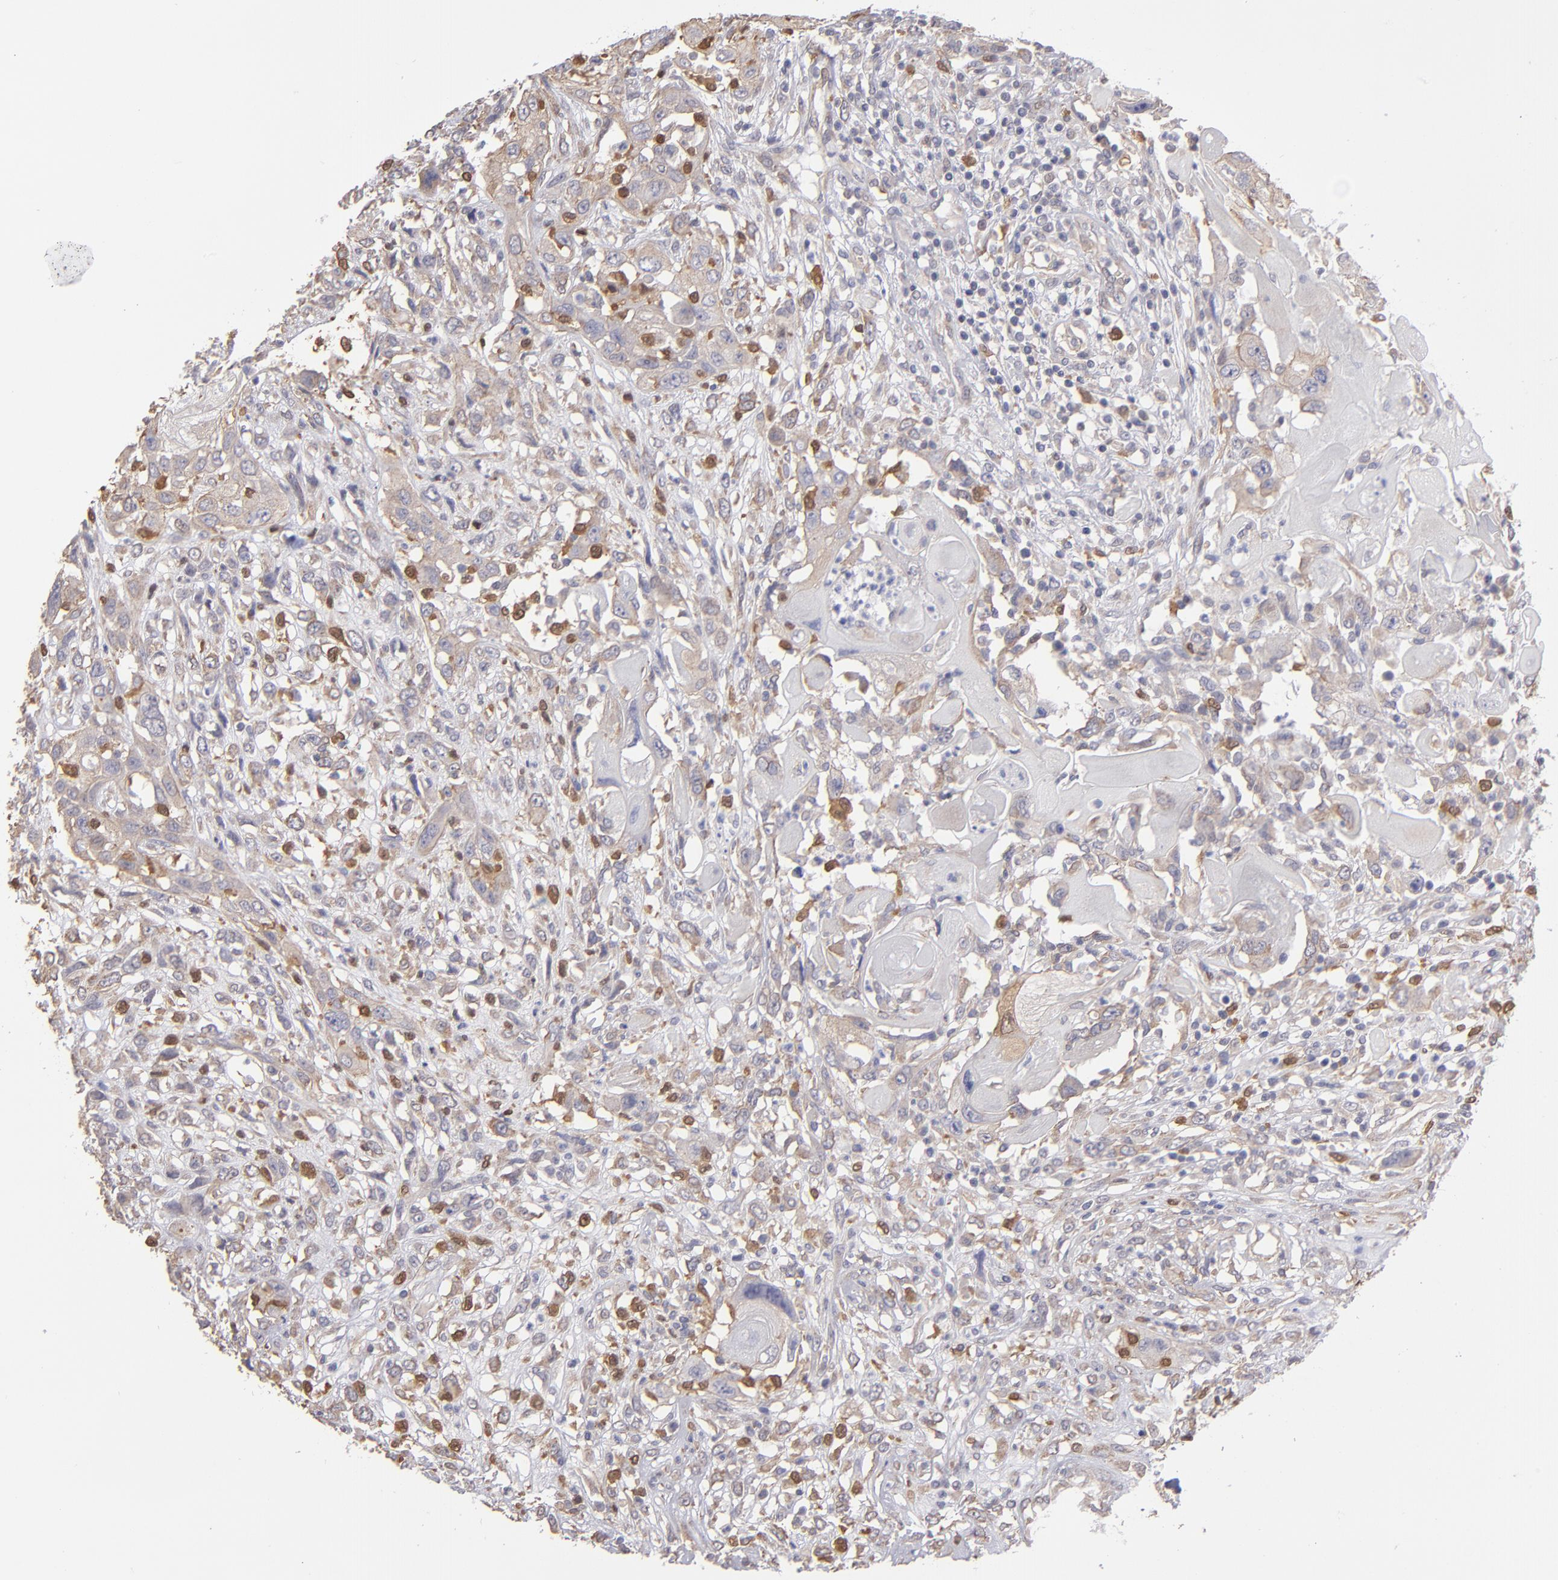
{"staining": {"intensity": "weak", "quantity": ">75%", "location": "cytoplasmic/membranous"}, "tissue": "head and neck cancer", "cell_type": "Tumor cells", "image_type": "cancer", "snomed": [{"axis": "morphology", "description": "Neoplasm, malignant, NOS"}, {"axis": "topography", "description": "Salivary gland"}, {"axis": "topography", "description": "Head-Neck"}], "caption": "Human malignant neoplasm (head and neck) stained for a protein (brown) displays weak cytoplasmic/membranous positive staining in about >75% of tumor cells.", "gene": "NDRG2", "patient": {"sex": "male", "age": 43}}